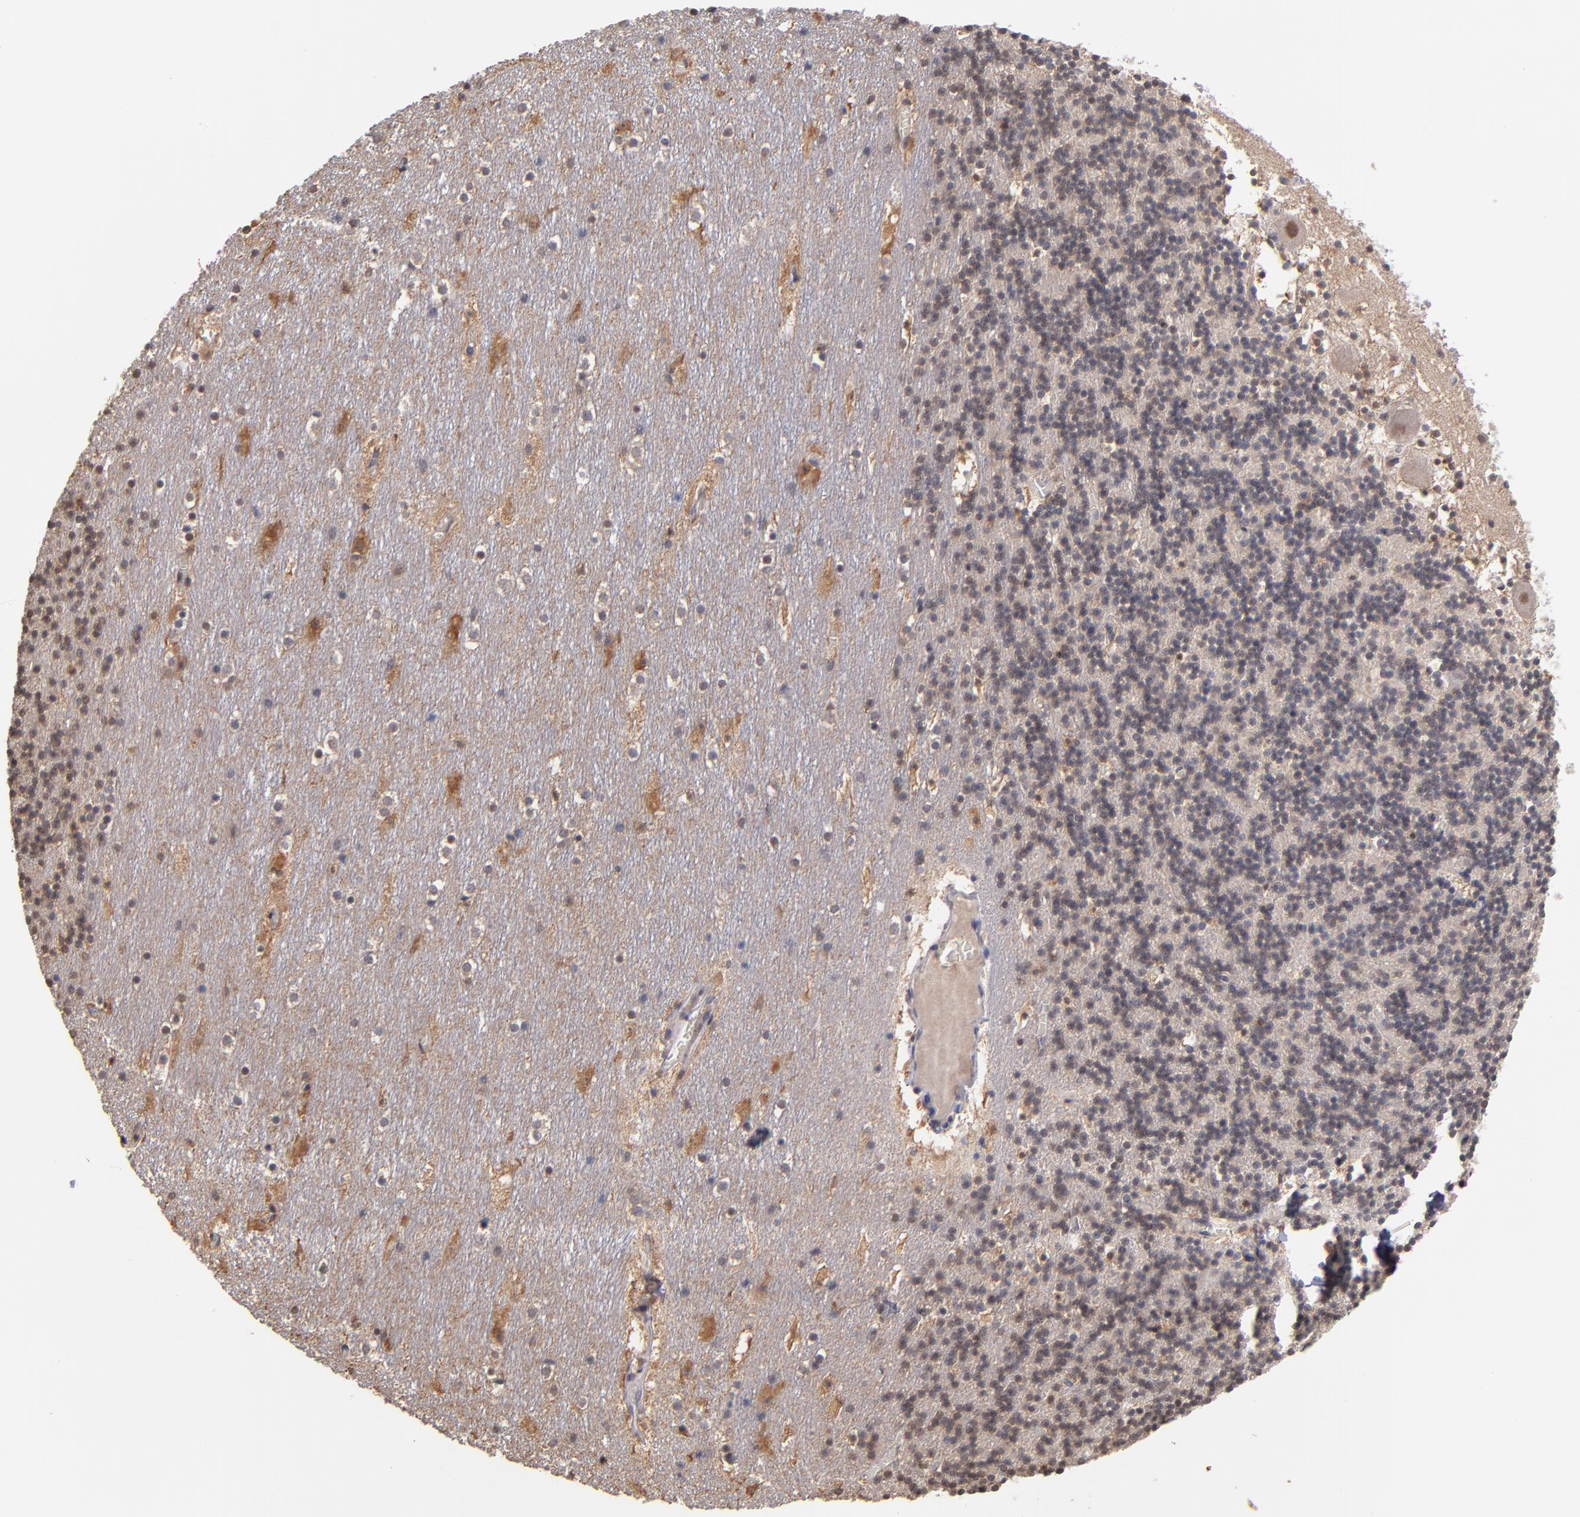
{"staining": {"intensity": "negative", "quantity": "none", "location": "none"}, "tissue": "cerebellum", "cell_type": "Cells in granular layer", "image_type": "normal", "snomed": [{"axis": "morphology", "description": "Normal tissue, NOS"}, {"axis": "topography", "description": "Cerebellum"}], "caption": "This is an IHC histopathology image of normal human cerebellum. There is no staining in cells in granular layer.", "gene": "PSMD10", "patient": {"sex": "male", "age": 45}}